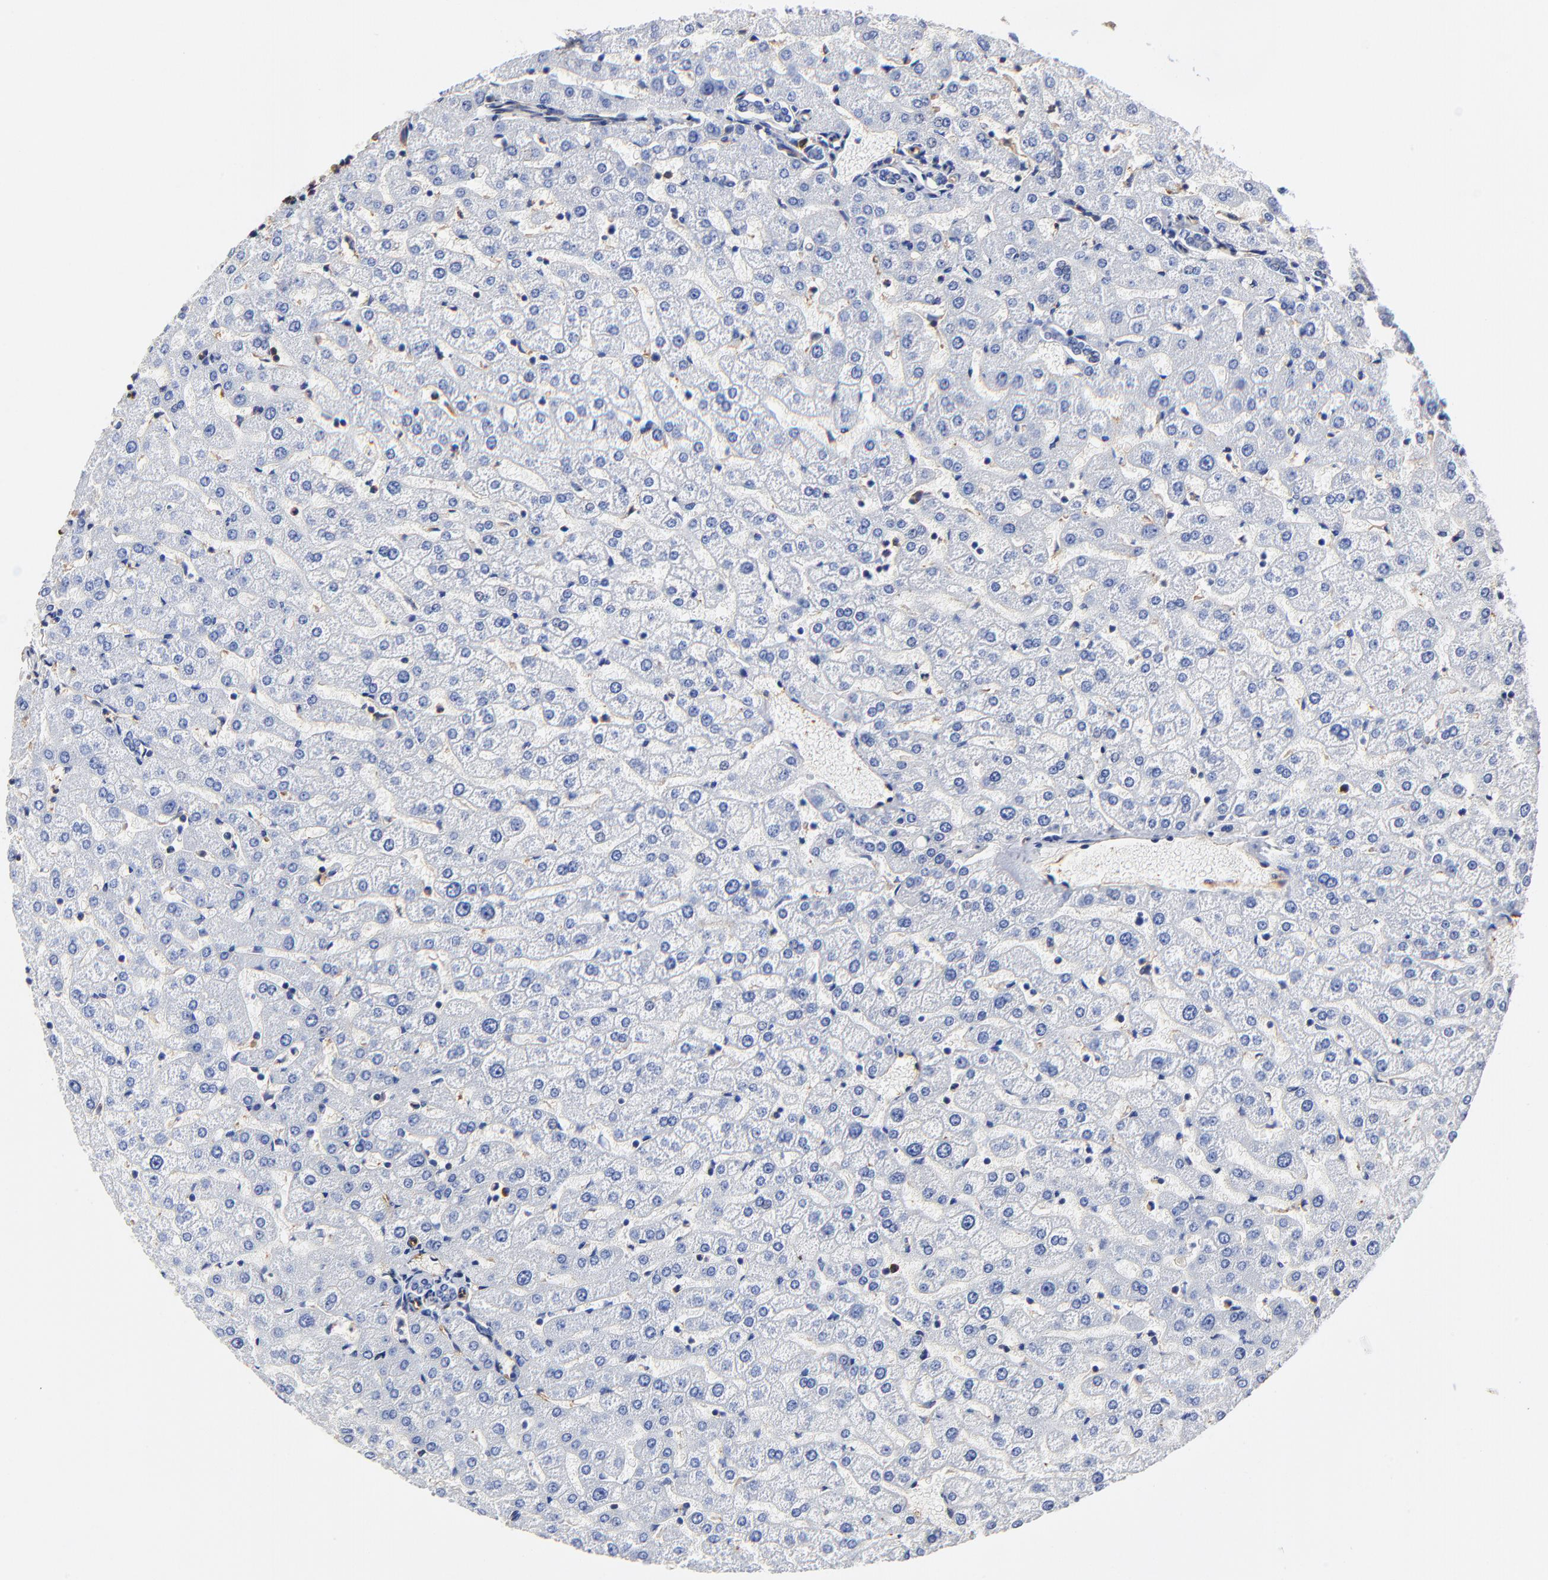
{"staining": {"intensity": "negative", "quantity": "none", "location": "none"}, "tissue": "liver", "cell_type": "Cholangiocytes", "image_type": "normal", "snomed": [{"axis": "morphology", "description": "Normal tissue, NOS"}, {"axis": "morphology", "description": "Fibrosis, NOS"}, {"axis": "topography", "description": "Liver"}], "caption": "Cholangiocytes are negative for protein expression in unremarkable human liver. (Brightfield microscopy of DAB (3,3'-diaminobenzidine) IHC at high magnification).", "gene": "TAGLN2", "patient": {"sex": "female", "age": 29}}